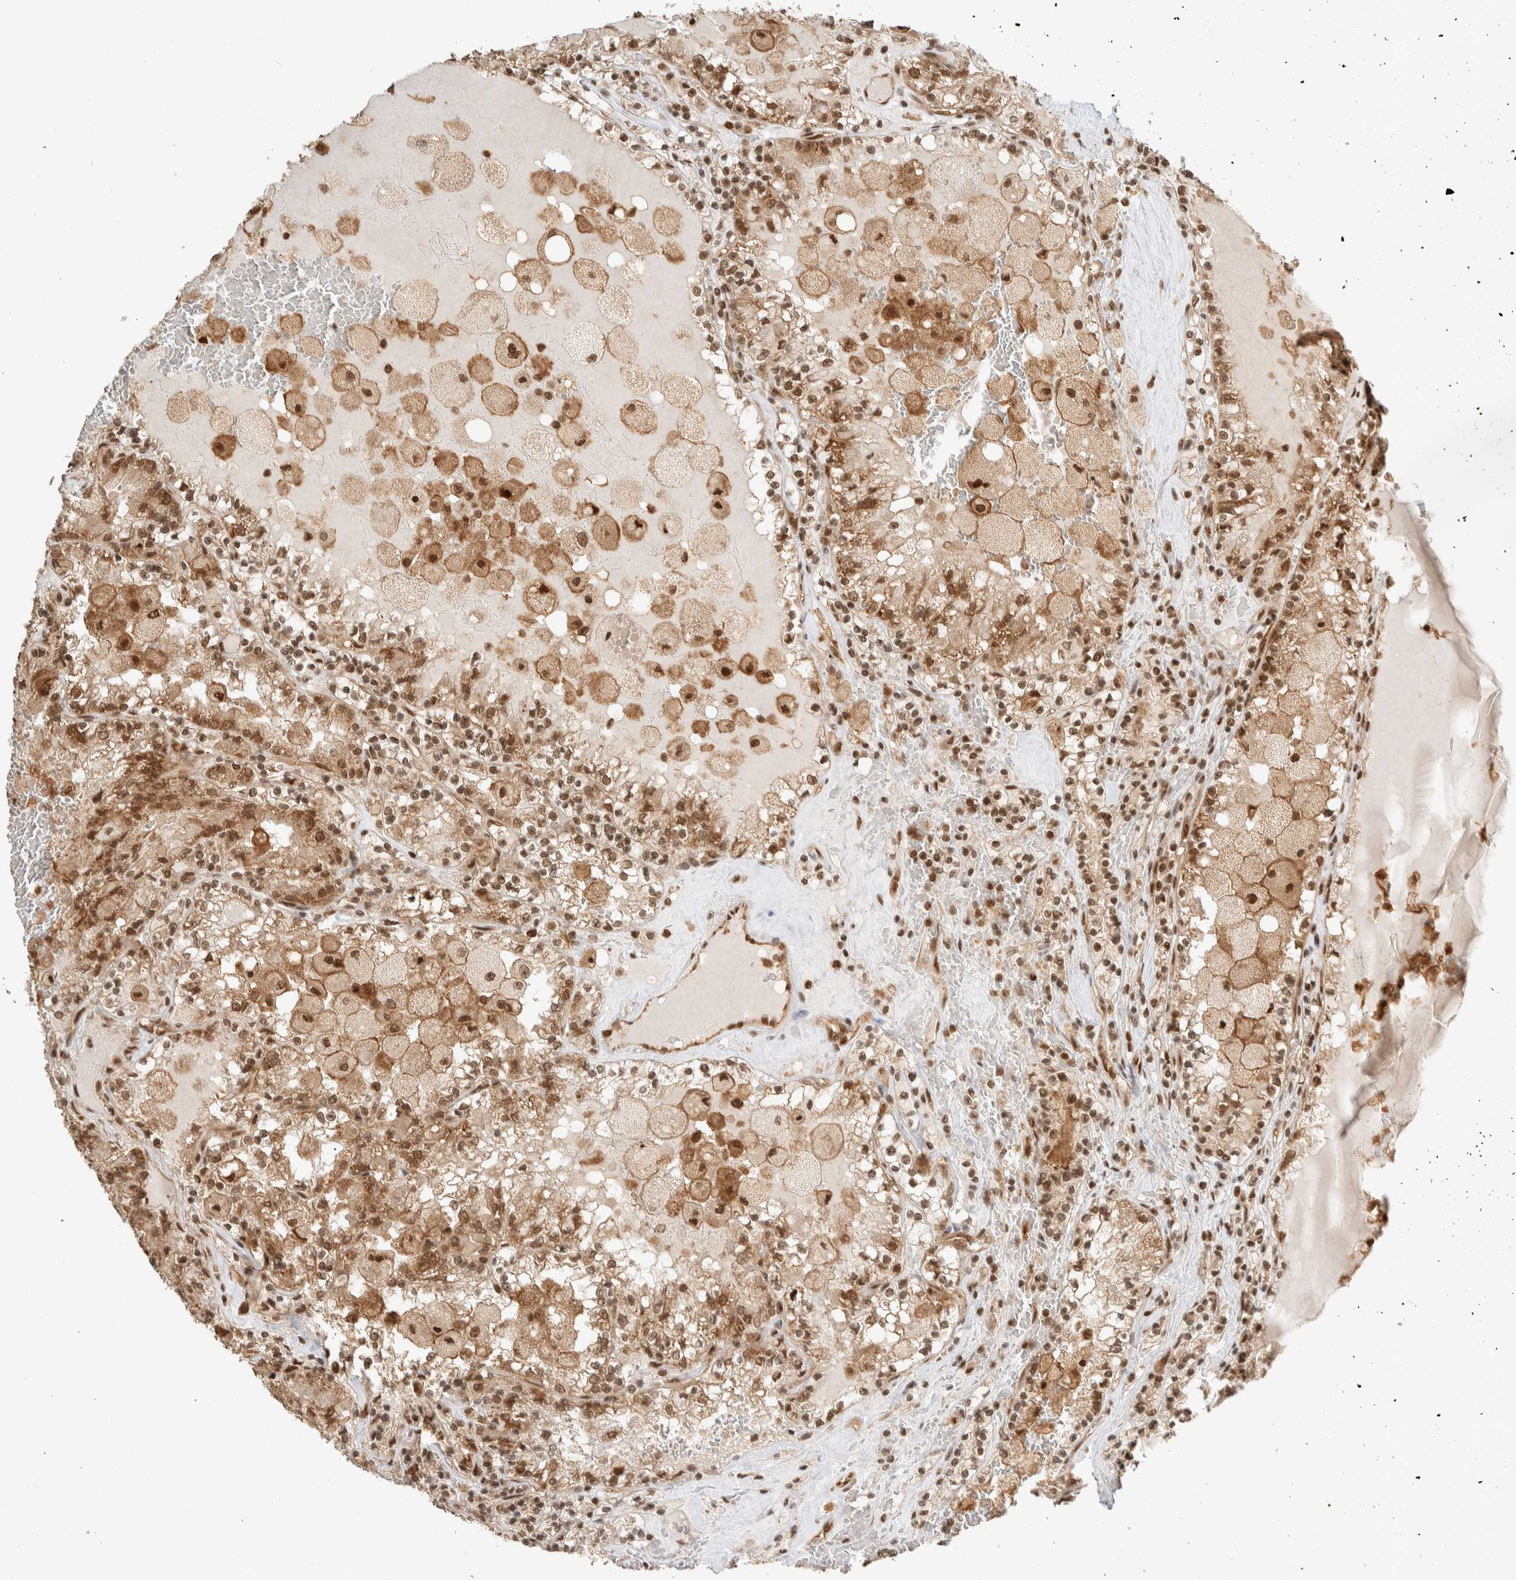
{"staining": {"intensity": "moderate", "quantity": ">75%", "location": "cytoplasmic/membranous,nuclear"}, "tissue": "renal cancer", "cell_type": "Tumor cells", "image_type": "cancer", "snomed": [{"axis": "morphology", "description": "Adenocarcinoma, NOS"}, {"axis": "topography", "description": "Kidney"}], "caption": "IHC image of neoplastic tissue: renal adenocarcinoma stained using immunohistochemistry shows medium levels of moderate protein expression localized specifically in the cytoplasmic/membranous and nuclear of tumor cells, appearing as a cytoplasmic/membranous and nuclear brown color.", "gene": "ZBTB2", "patient": {"sex": "female", "age": 56}}